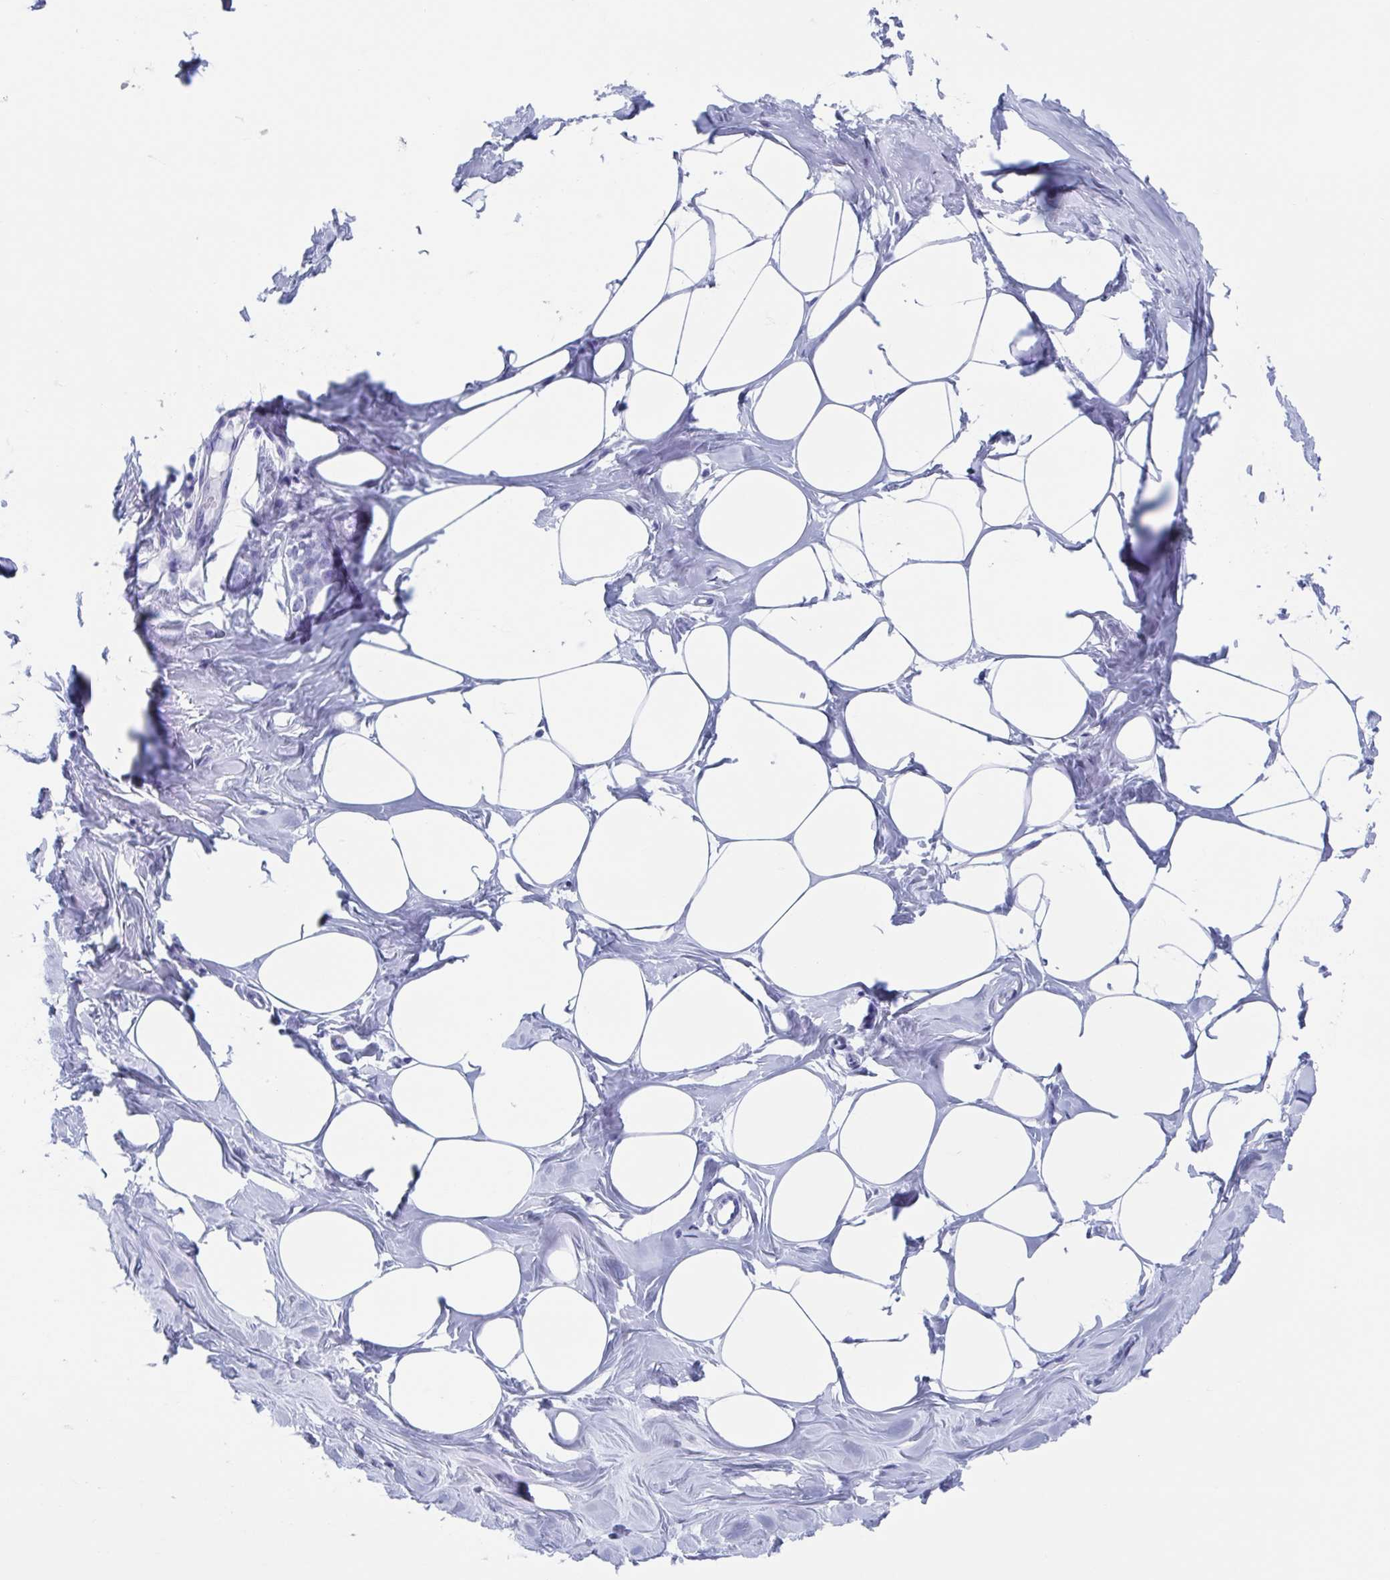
{"staining": {"intensity": "negative", "quantity": "none", "location": "none"}, "tissue": "breast", "cell_type": "Adipocytes", "image_type": "normal", "snomed": [{"axis": "morphology", "description": "Normal tissue, NOS"}, {"axis": "topography", "description": "Breast"}], "caption": "Breast stained for a protein using immunohistochemistry (IHC) exhibits no positivity adipocytes.", "gene": "HDGFL1", "patient": {"sex": "female", "age": 27}}